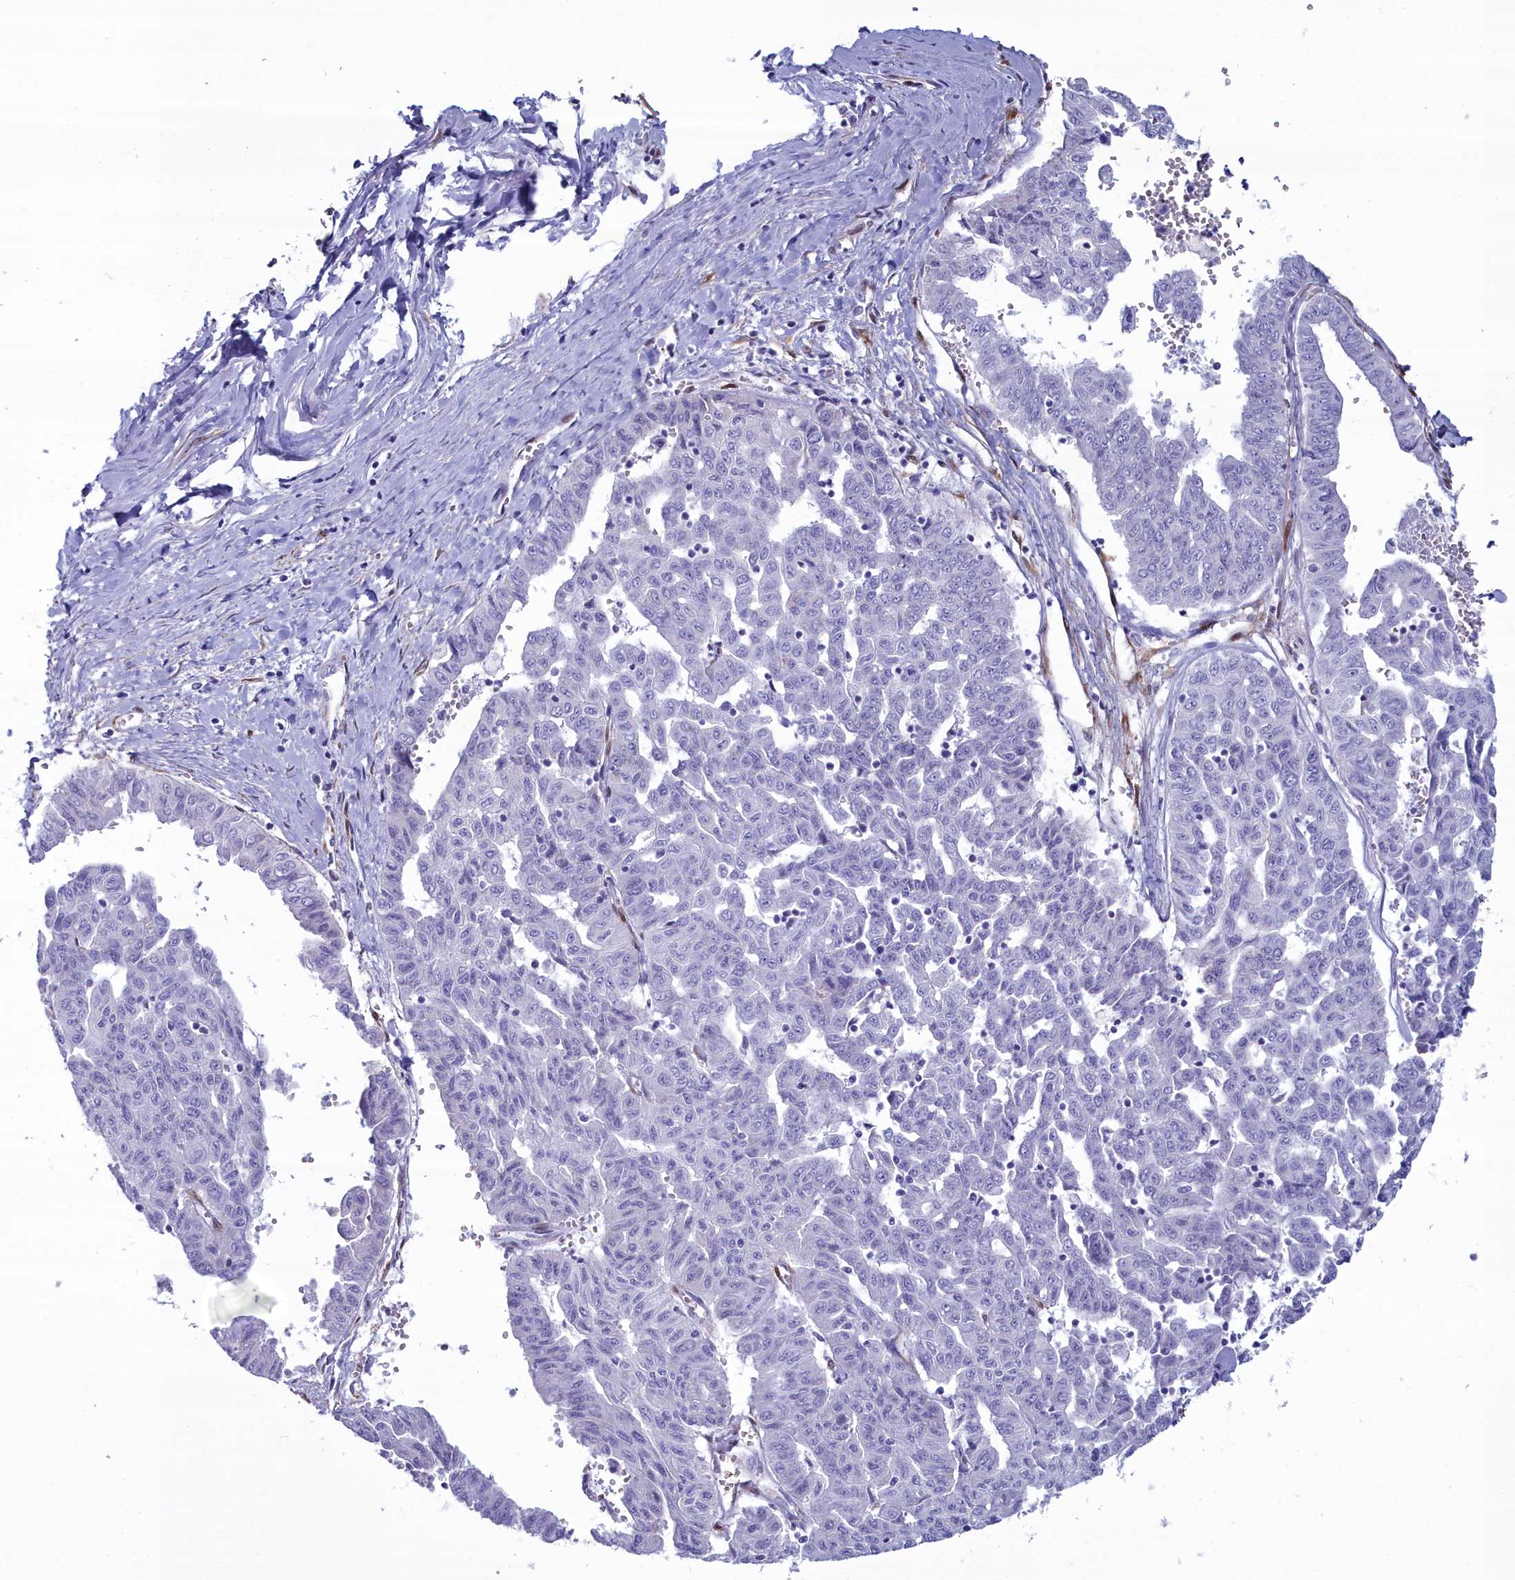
{"staining": {"intensity": "negative", "quantity": "none", "location": "none"}, "tissue": "liver cancer", "cell_type": "Tumor cells", "image_type": "cancer", "snomed": [{"axis": "morphology", "description": "Cholangiocarcinoma"}, {"axis": "topography", "description": "Liver"}], "caption": "The image reveals no significant staining in tumor cells of cholangiocarcinoma (liver). Brightfield microscopy of immunohistochemistry stained with DAB (brown) and hematoxylin (blue), captured at high magnification.", "gene": "PPP1R14A", "patient": {"sex": "female", "age": 77}}